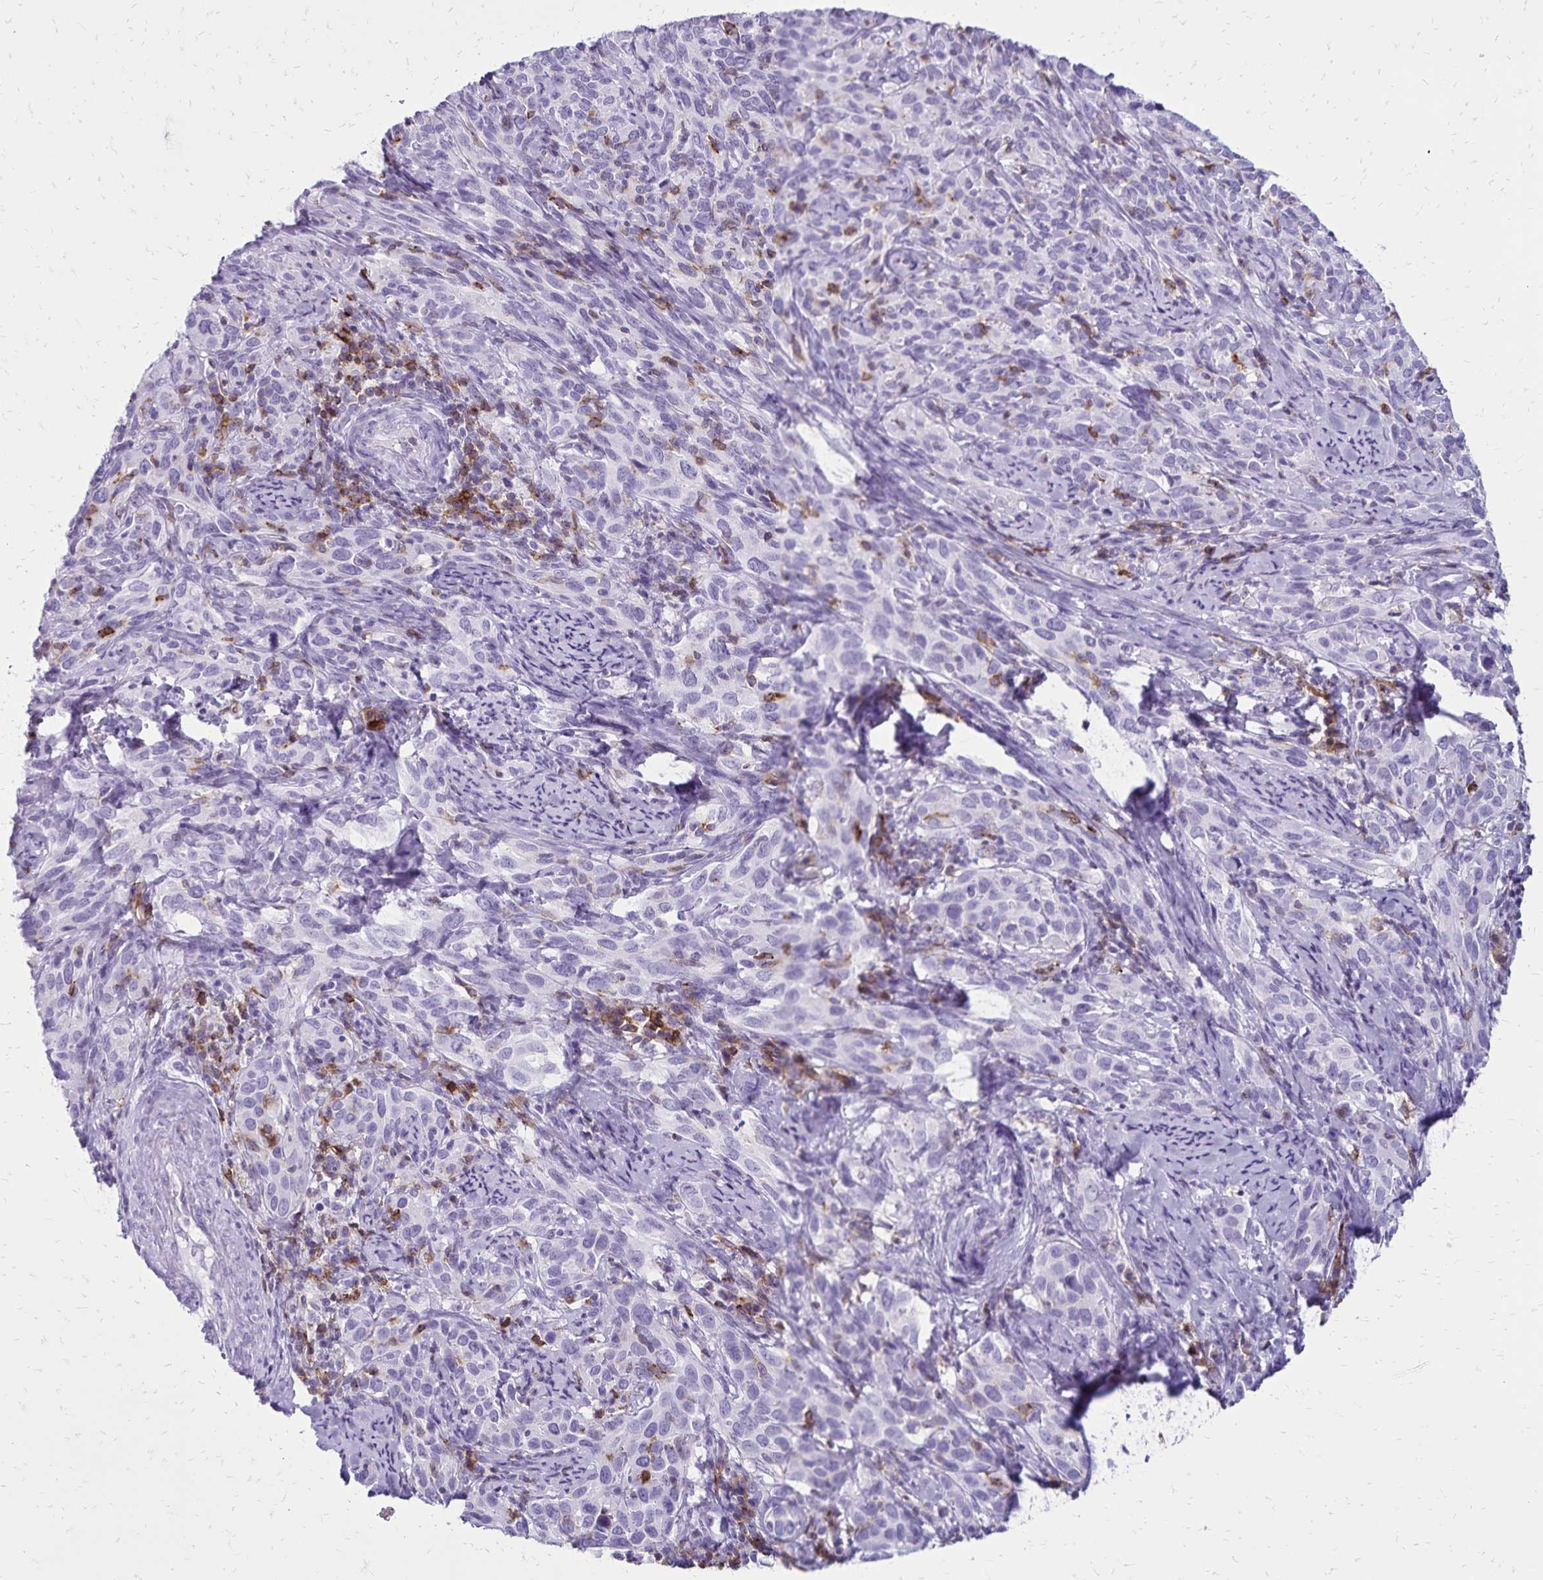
{"staining": {"intensity": "negative", "quantity": "none", "location": "none"}, "tissue": "cervical cancer", "cell_type": "Tumor cells", "image_type": "cancer", "snomed": [{"axis": "morphology", "description": "Normal tissue, NOS"}, {"axis": "morphology", "description": "Squamous cell carcinoma, NOS"}, {"axis": "topography", "description": "Cervix"}], "caption": "Human cervical squamous cell carcinoma stained for a protein using IHC reveals no staining in tumor cells.", "gene": "CD27", "patient": {"sex": "female", "age": 51}}